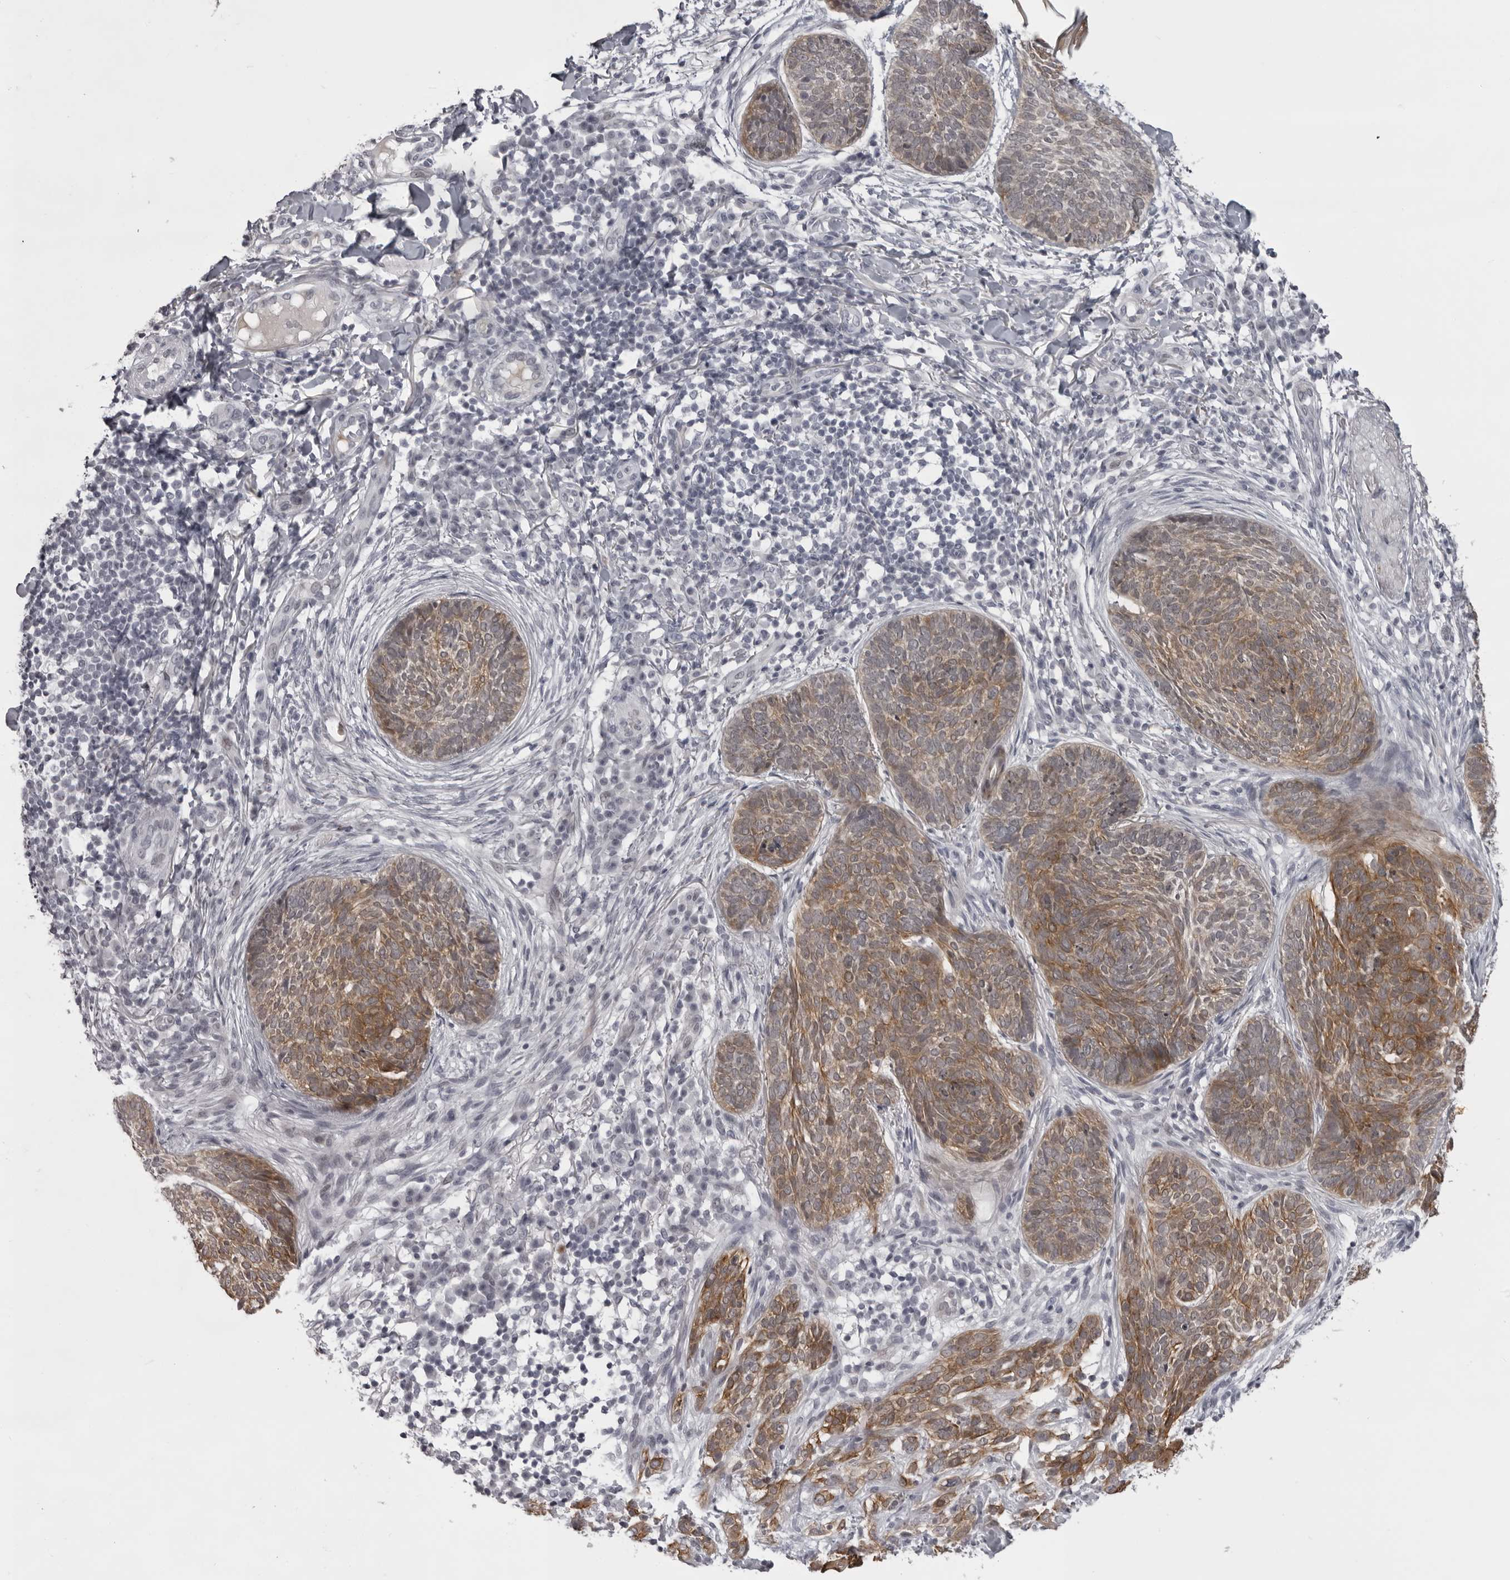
{"staining": {"intensity": "moderate", "quantity": ">75%", "location": "cytoplasmic/membranous"}, "tissue": "skin cancer", "cell_type": "Tumor cells", "image_type": "cancer", "snomed": [{"axis": "morphology", "description": "Basal cell carcinoma"}, {"axis": "topography", "description": "Skin"}], "caption": "Immunohistochemistry (IHC) micrograph of skin basal cell carcinoma stained for a protein (brown), which shows medium levels of moderate cytoplasmic/membranous positivity in about >75% of tumor cells.", "gene": "NUDT18", "patient": {"sex": "female", "age": 64}}